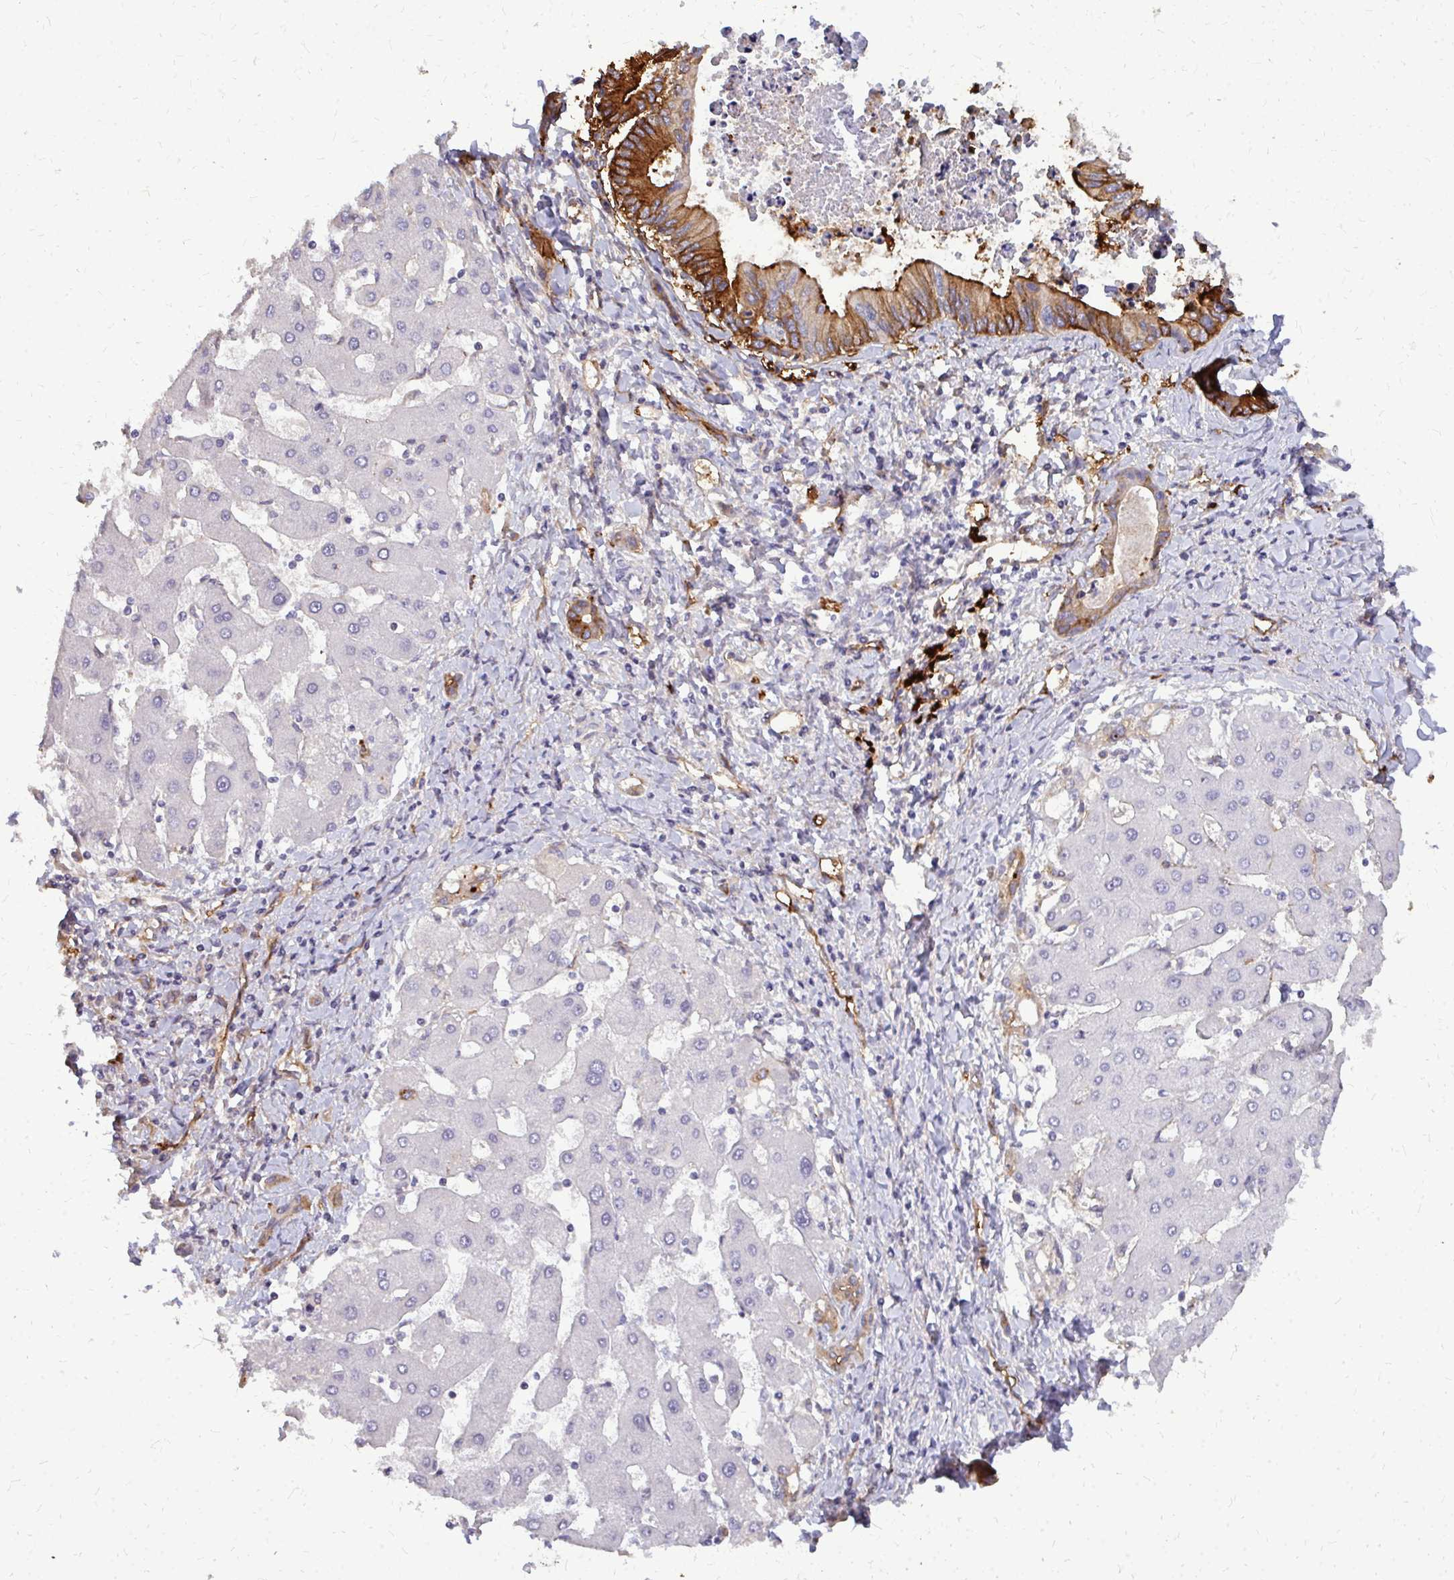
{"staining": {"intensity": "moderate", "quantity": "25%-75%", "location": "cytoplasmic/membranous"}, "tissue": "liver cancer", "cell_type": "Tumor cells", "image_type": "cancer", "snomed": [{"axis": "morphology", "description": "Cholangiocarcinoma"}, {"axis": "topography", "description": "Liver"}], "caption": "Liver cancer (cholangiocarcinoma) was stained to show a protein in brown. There is medium levels of moderate cytoplasmic/membranous expression in approximately 25%-75% of tumor cells. The protein of interest is shown in brown color, while the nuclei are stained blue.", "gene": "MARCKSL1", "patient": {"sex": "male", "age": 66}}